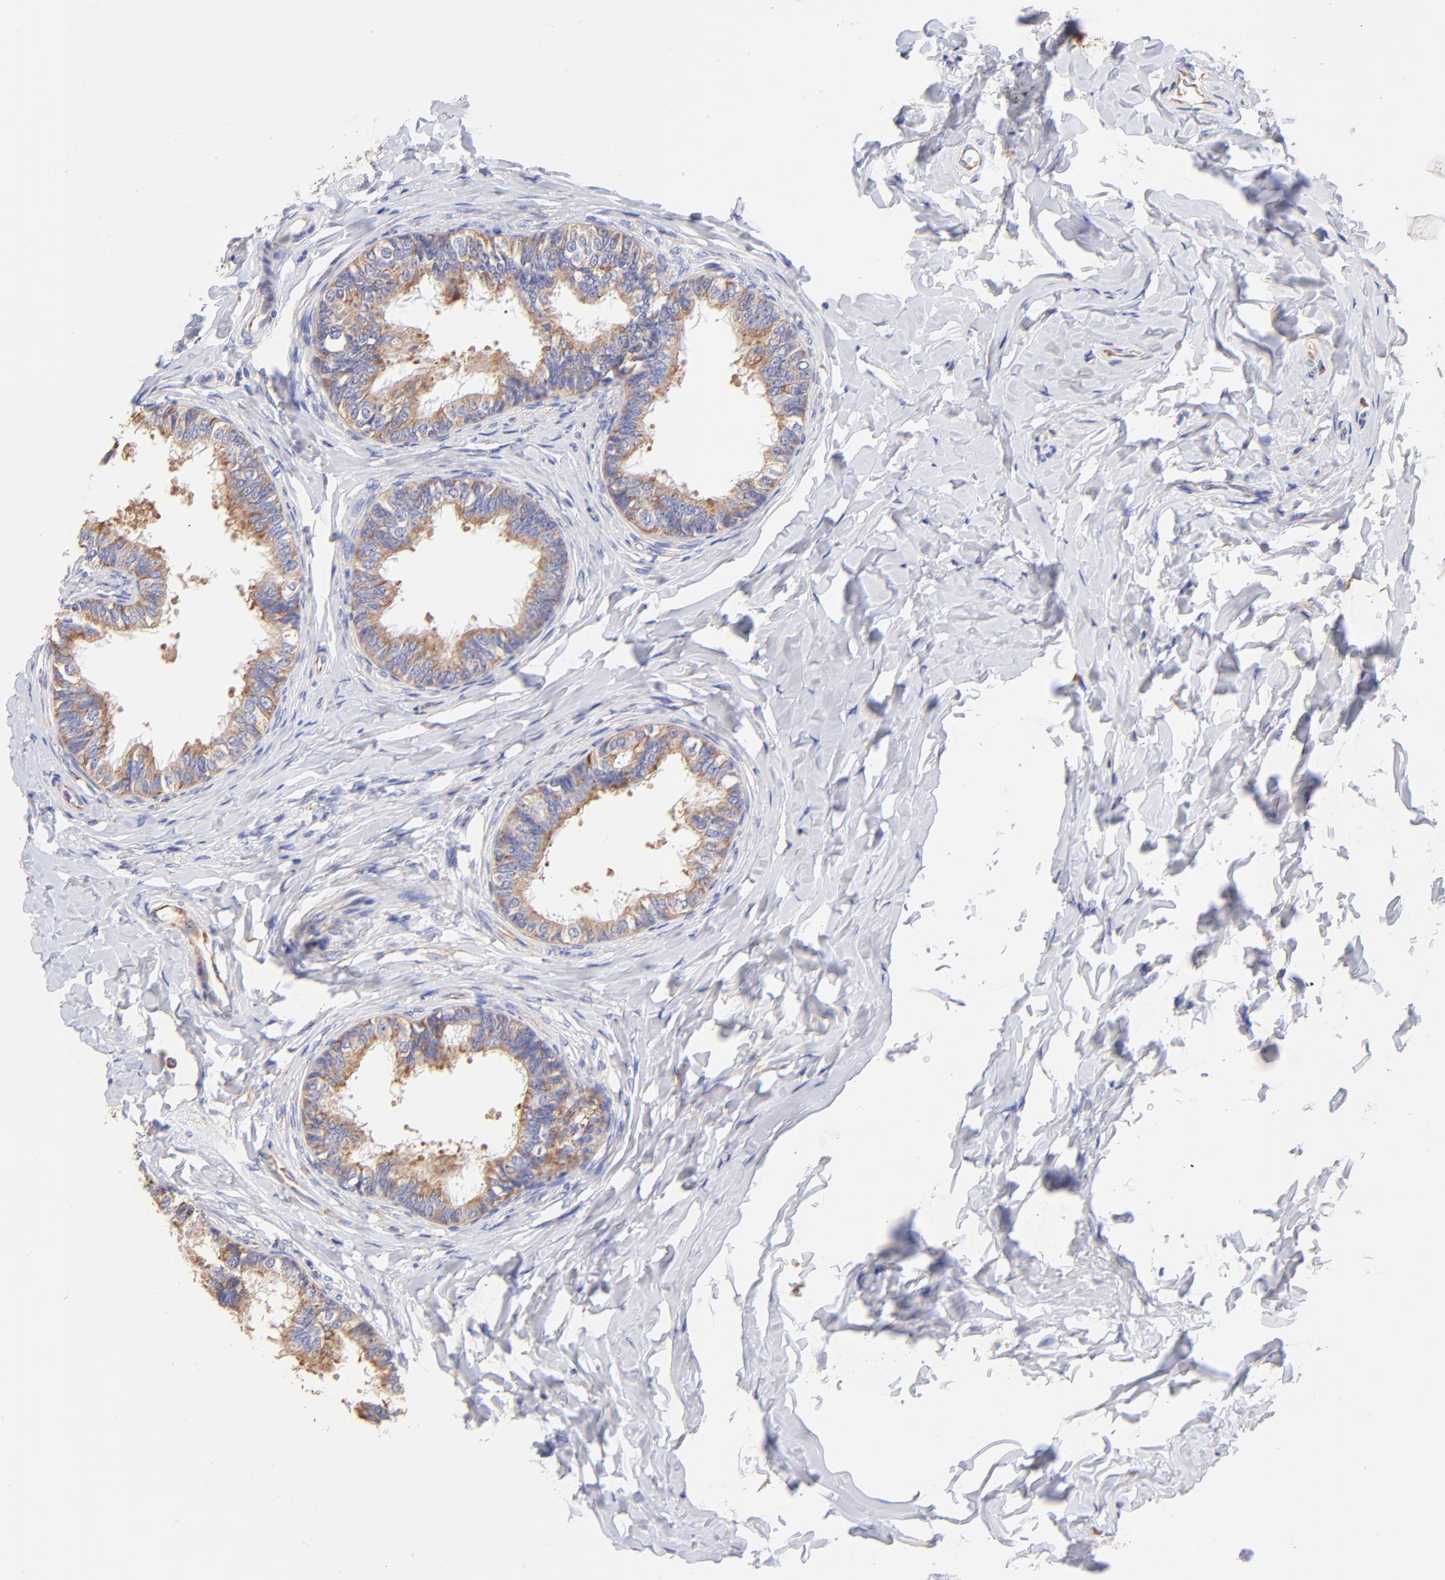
{"staining": {"intensity": "moderate", "quantity": ">75%", "location": "cytoplasmic/membranous"}, "tissue": "epididymis", "cell_type": "Glandular cells", "image_type": "normal", "snomed": [{"axis": "morphology", "description": "Normal tissue, NOS"}, {"axis": "topography", "description": "Soft tissue"}, {"axis": "topography", "description": "Epididymis"}], "caption": "Epididymis stained for a protein demonstrates moderate cytoplasmic/membranous positivity in glandular cells. (Stains: DAB (3,3'-diaminobenzidine) in brown, nuclei in blue, Microscopy: brightfield microscopy at high magnification).", "gene": "RPL30", "patient": {"sex": "male", "age": 26}}